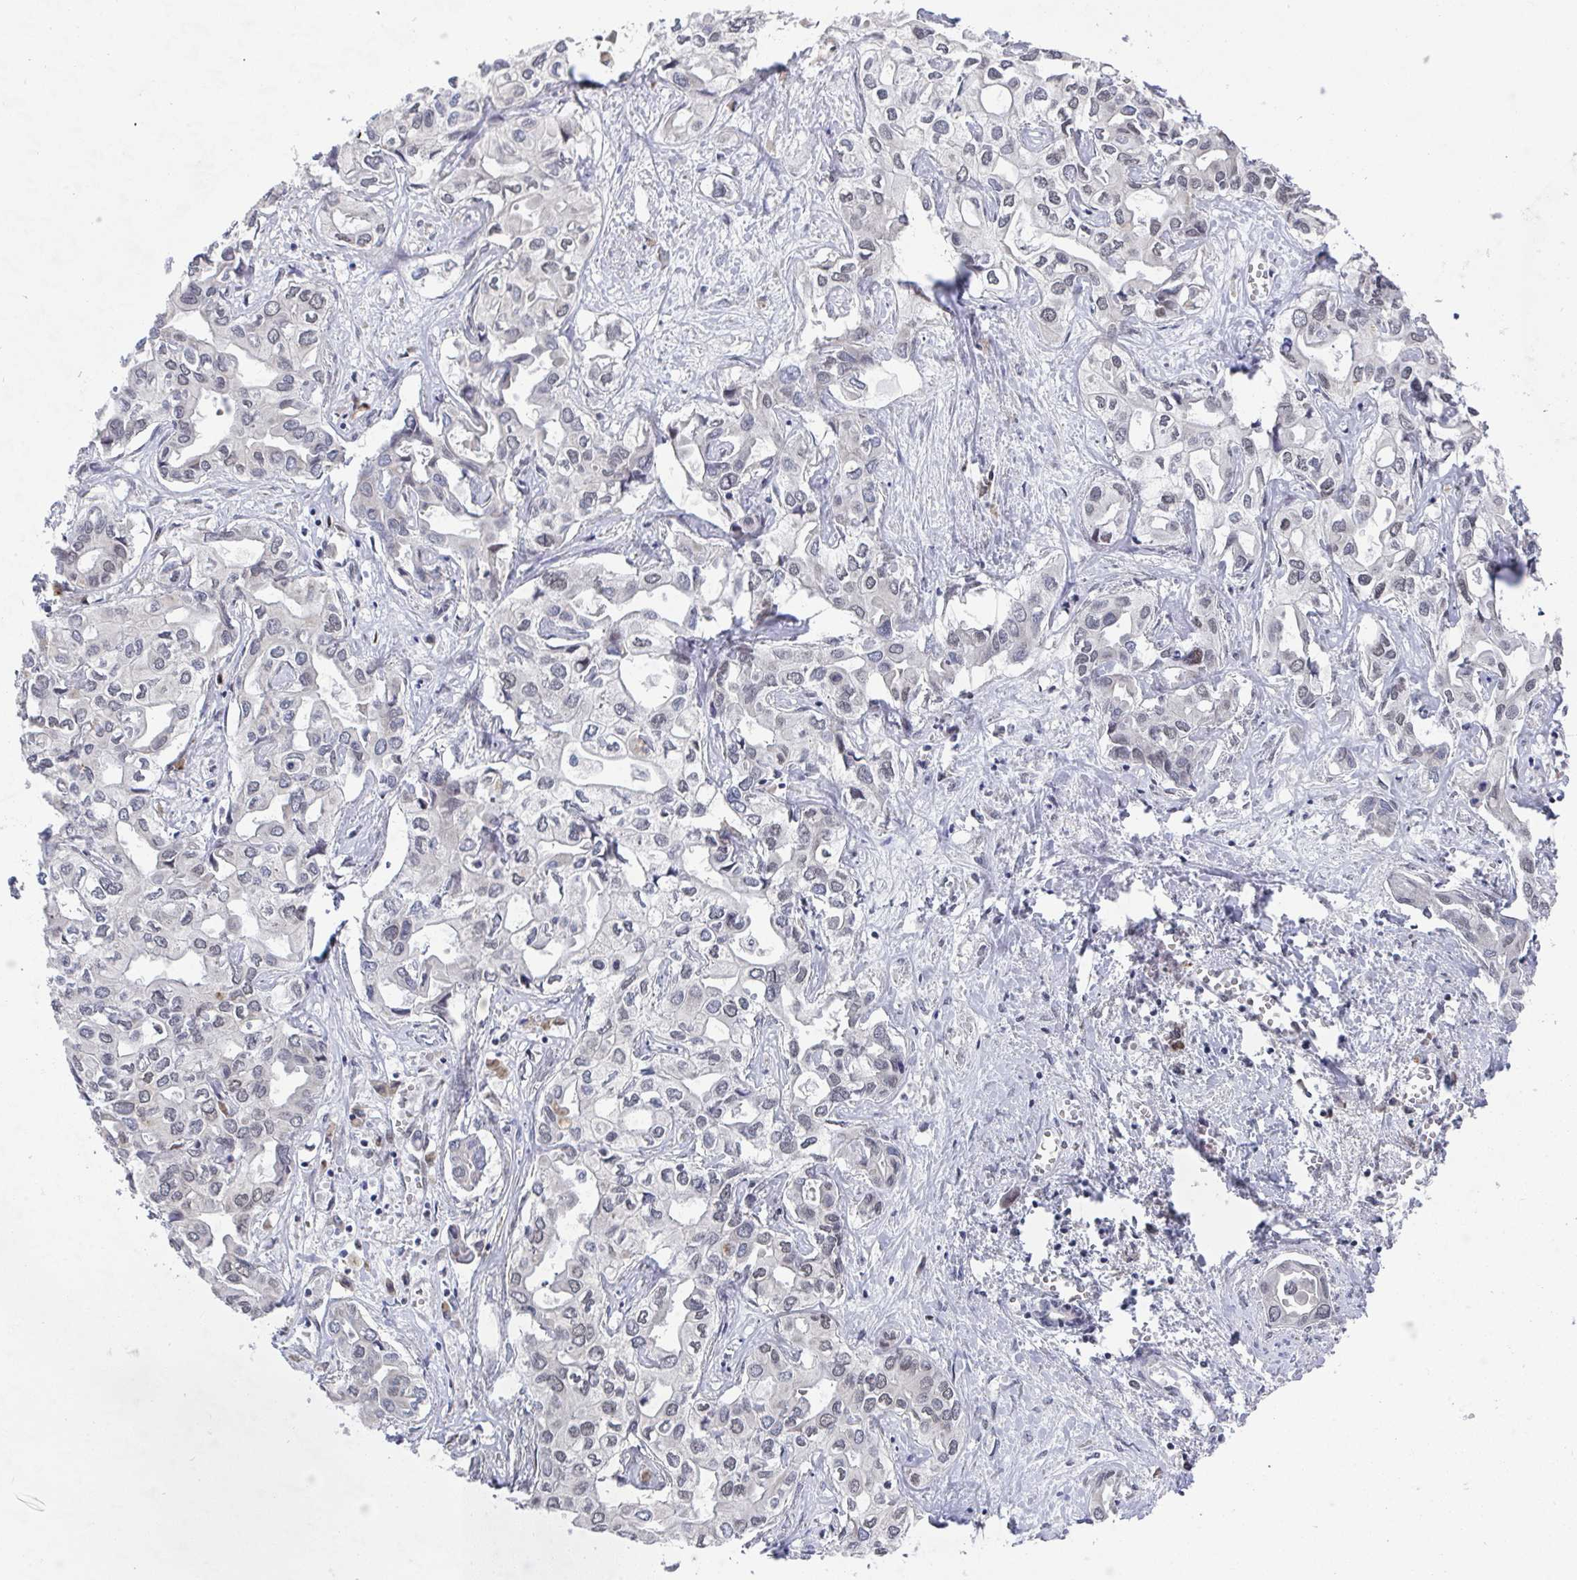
{"staining": {"intensity": "weak", "quantity": "25%-75%", "location": "nuclear"}, "tissue": "liver cancer", "cell_type": "Tumor cells", "image_type": "cancer", "snomed": [{"axis": "morphology", "description": "Cholangiocarcinoma"}, {"axis": "topography", "description": "Liver"}], "caption": "Liver cancer stained with a brown dye shows weak nuclear positive staining in about 25%-75% of tumor cells.", "gene": "JMJD1C", "patient": {"sex": "female", "age": 64}}